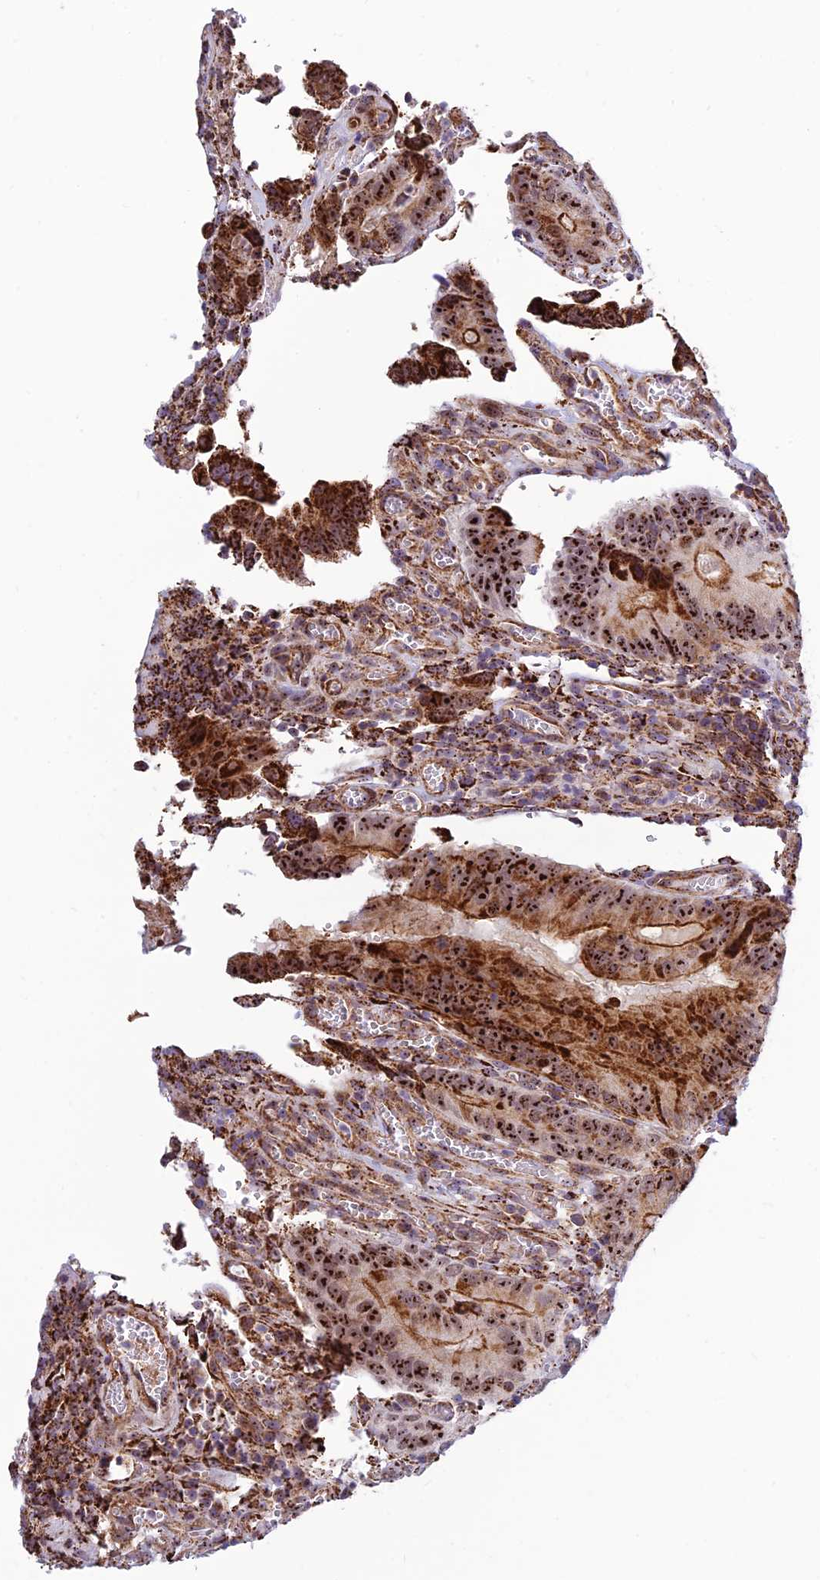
{"staining": {"intensity": "strong", "quantity": ">75%", "location": "cytoplasmic/membranous,nuclear"}, "tissue": "colorectal cancer", "cell_type": "Tumor cells", "image_type": "cancer", "snomed": [{"axis": "morphology", "description": "Adenocarcinoma, NOS"}, {"axis": "topography", "description": "Colon"}], "caption": "Tumor cells demonstrate strong cytoplasmic/membranous and nuclear staining in approximately >75% of cells in colorectal adenocarcinoma.", "gene": "POLR1G", "patient": {"sex": "male", "age": 84}}